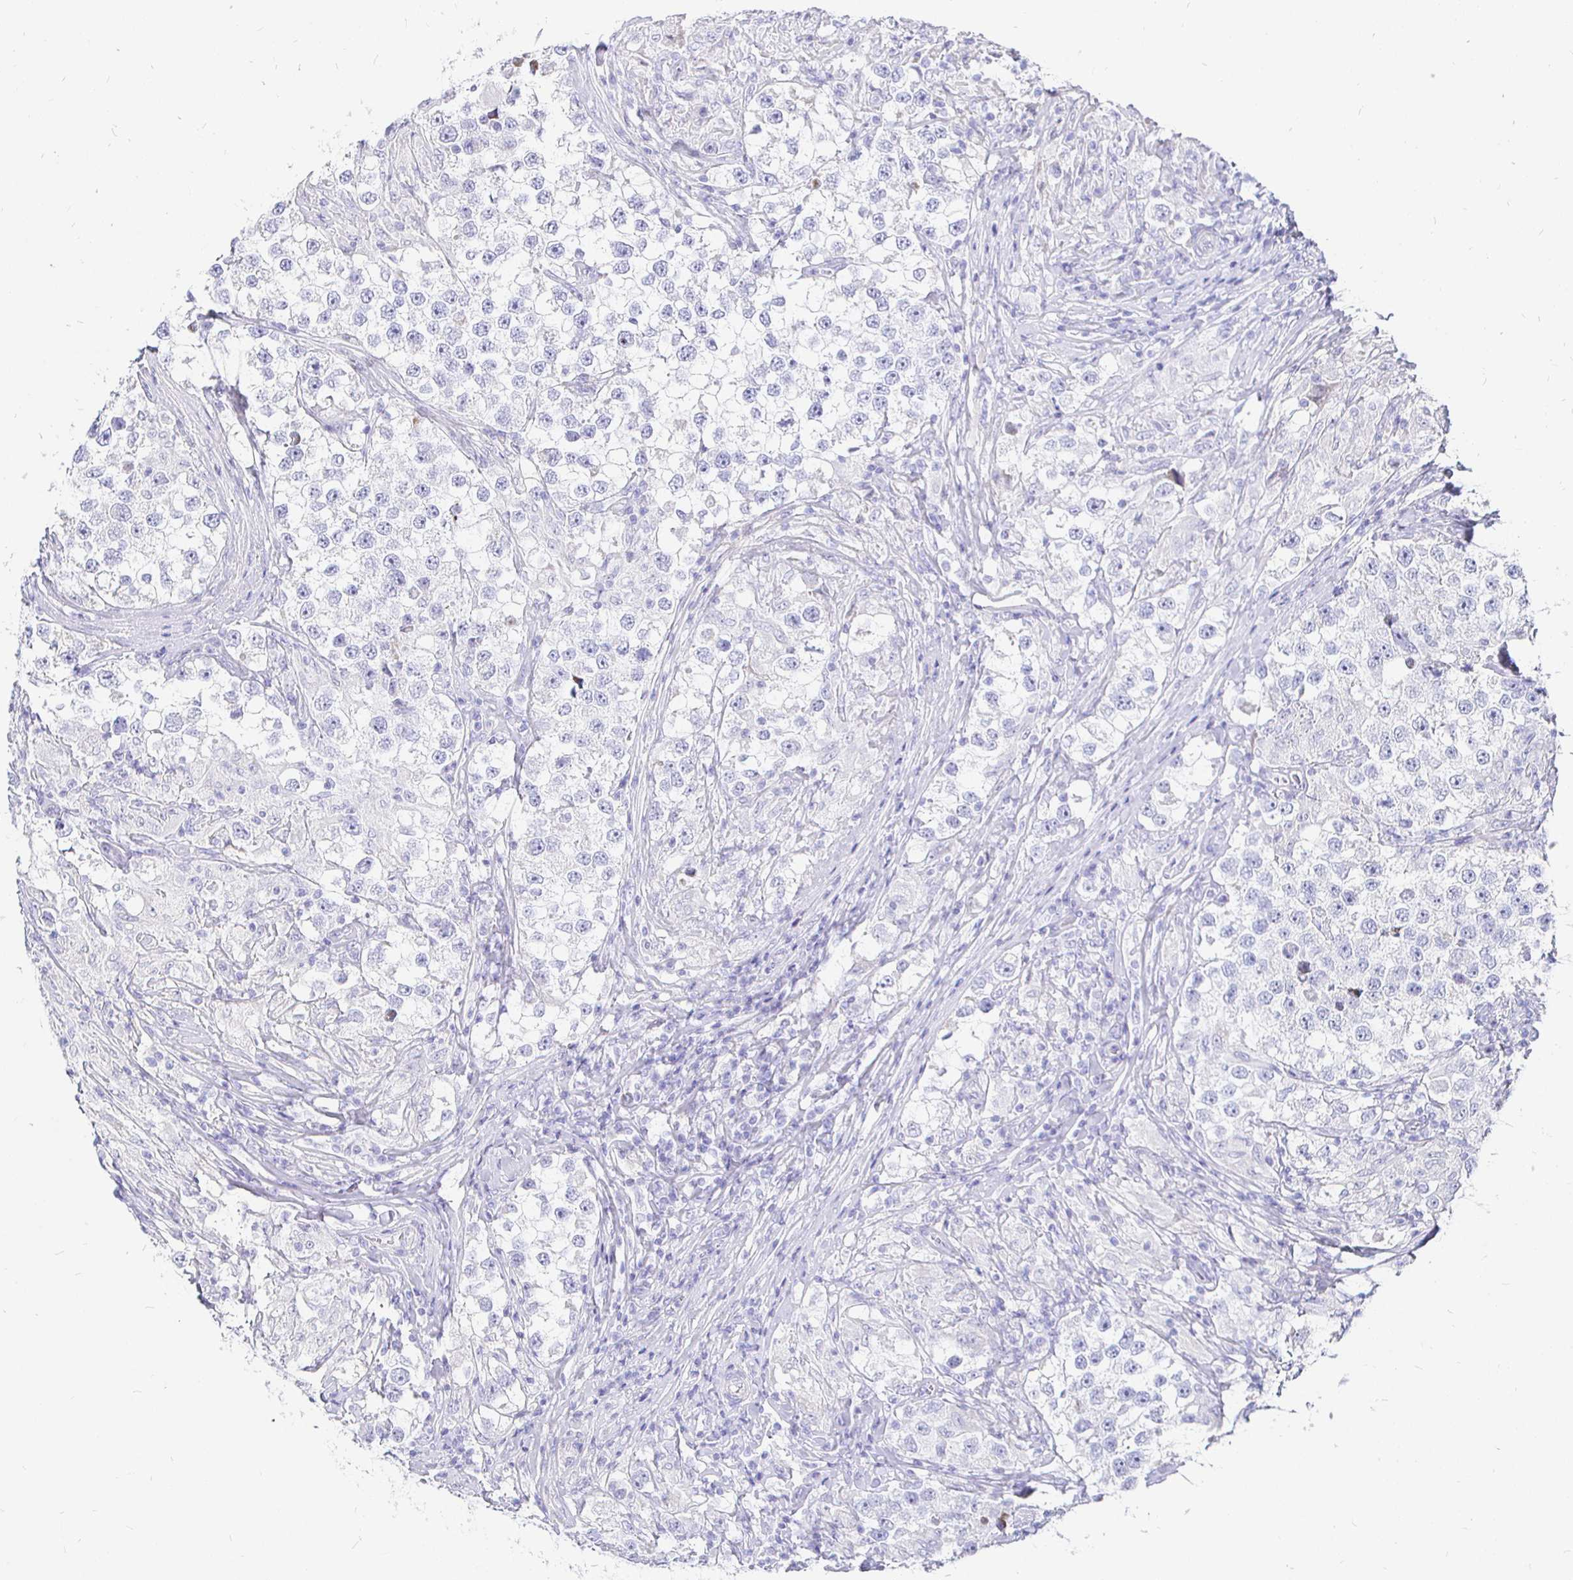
{"staining": {"intensity": "negative", "quantity": "none", "location": "none"}, "tissue": "testis cancer", "cell_type": "Tumor cells", "image_type": "cancer", "snomed": [{"axis": "morphology", "description": "Seminoma, NOS"}, {"axis": "topography", "description": "Testis"}], "caption": "This histopathology image is of testis cancer stained with immunohistochemistry to label a protein in brown with the nuclei are counter-stained blue. There is no staining in tumor cells.", "gene": "CR2", "patient": {"sex": "male", "age": 46}}